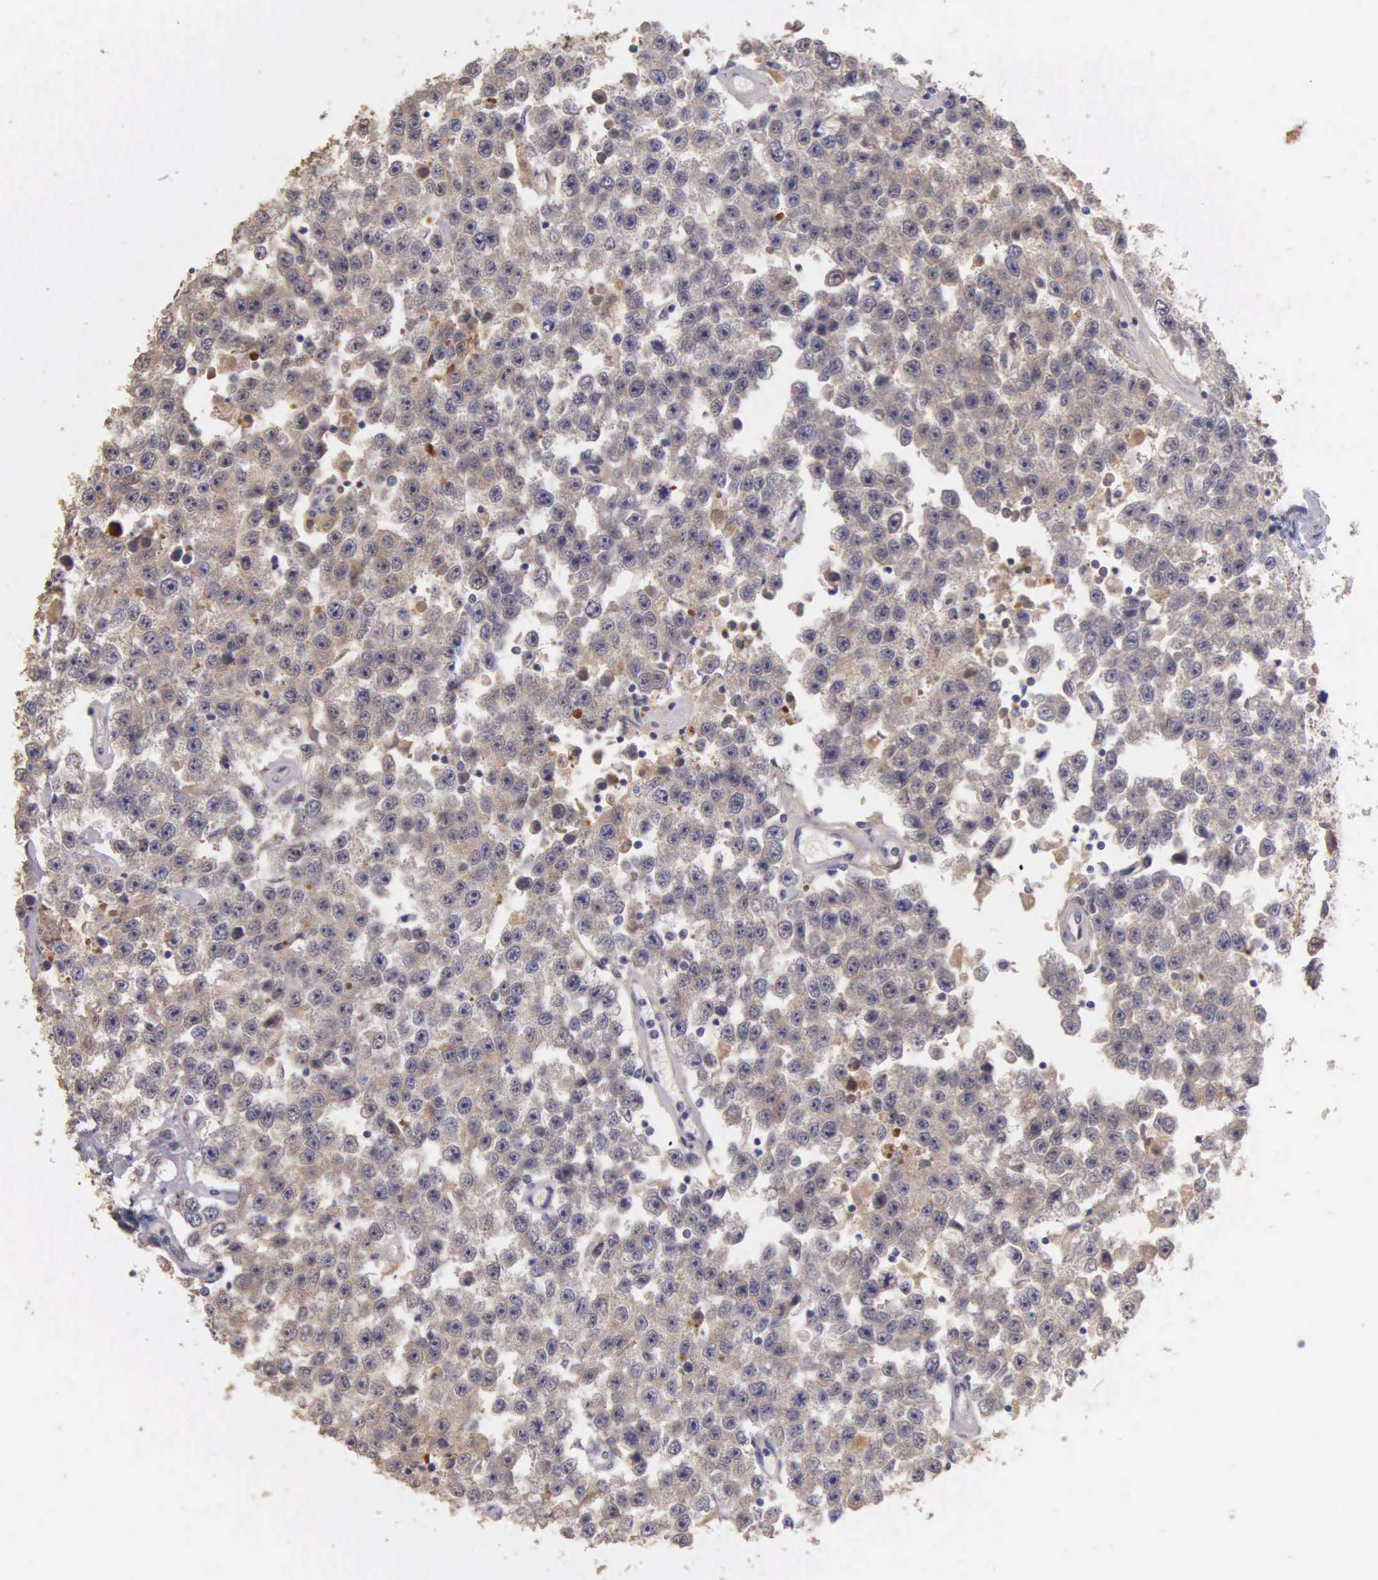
{"staining": {"intensity": "moderate", "quantity": "<25%", "location": "cytoplasmic/membranous"}, "tissue": "testis cancer", "cell_type": "Tumor cells", "image_type": "cancer", "snomed": [{"axis": "morphology", "description": "Seminoma, NOS"}, {"axis": "topography", "description": "Testis"}], "caption": "About <25% of tumor cells in human testis cancer (seminoma) show moderate cytoplasmic/membranous protein staining as visualized by brown immunohistochemical staining.", "gene": "GSTT2", "patient": {"sex": "male", "age": 52}}